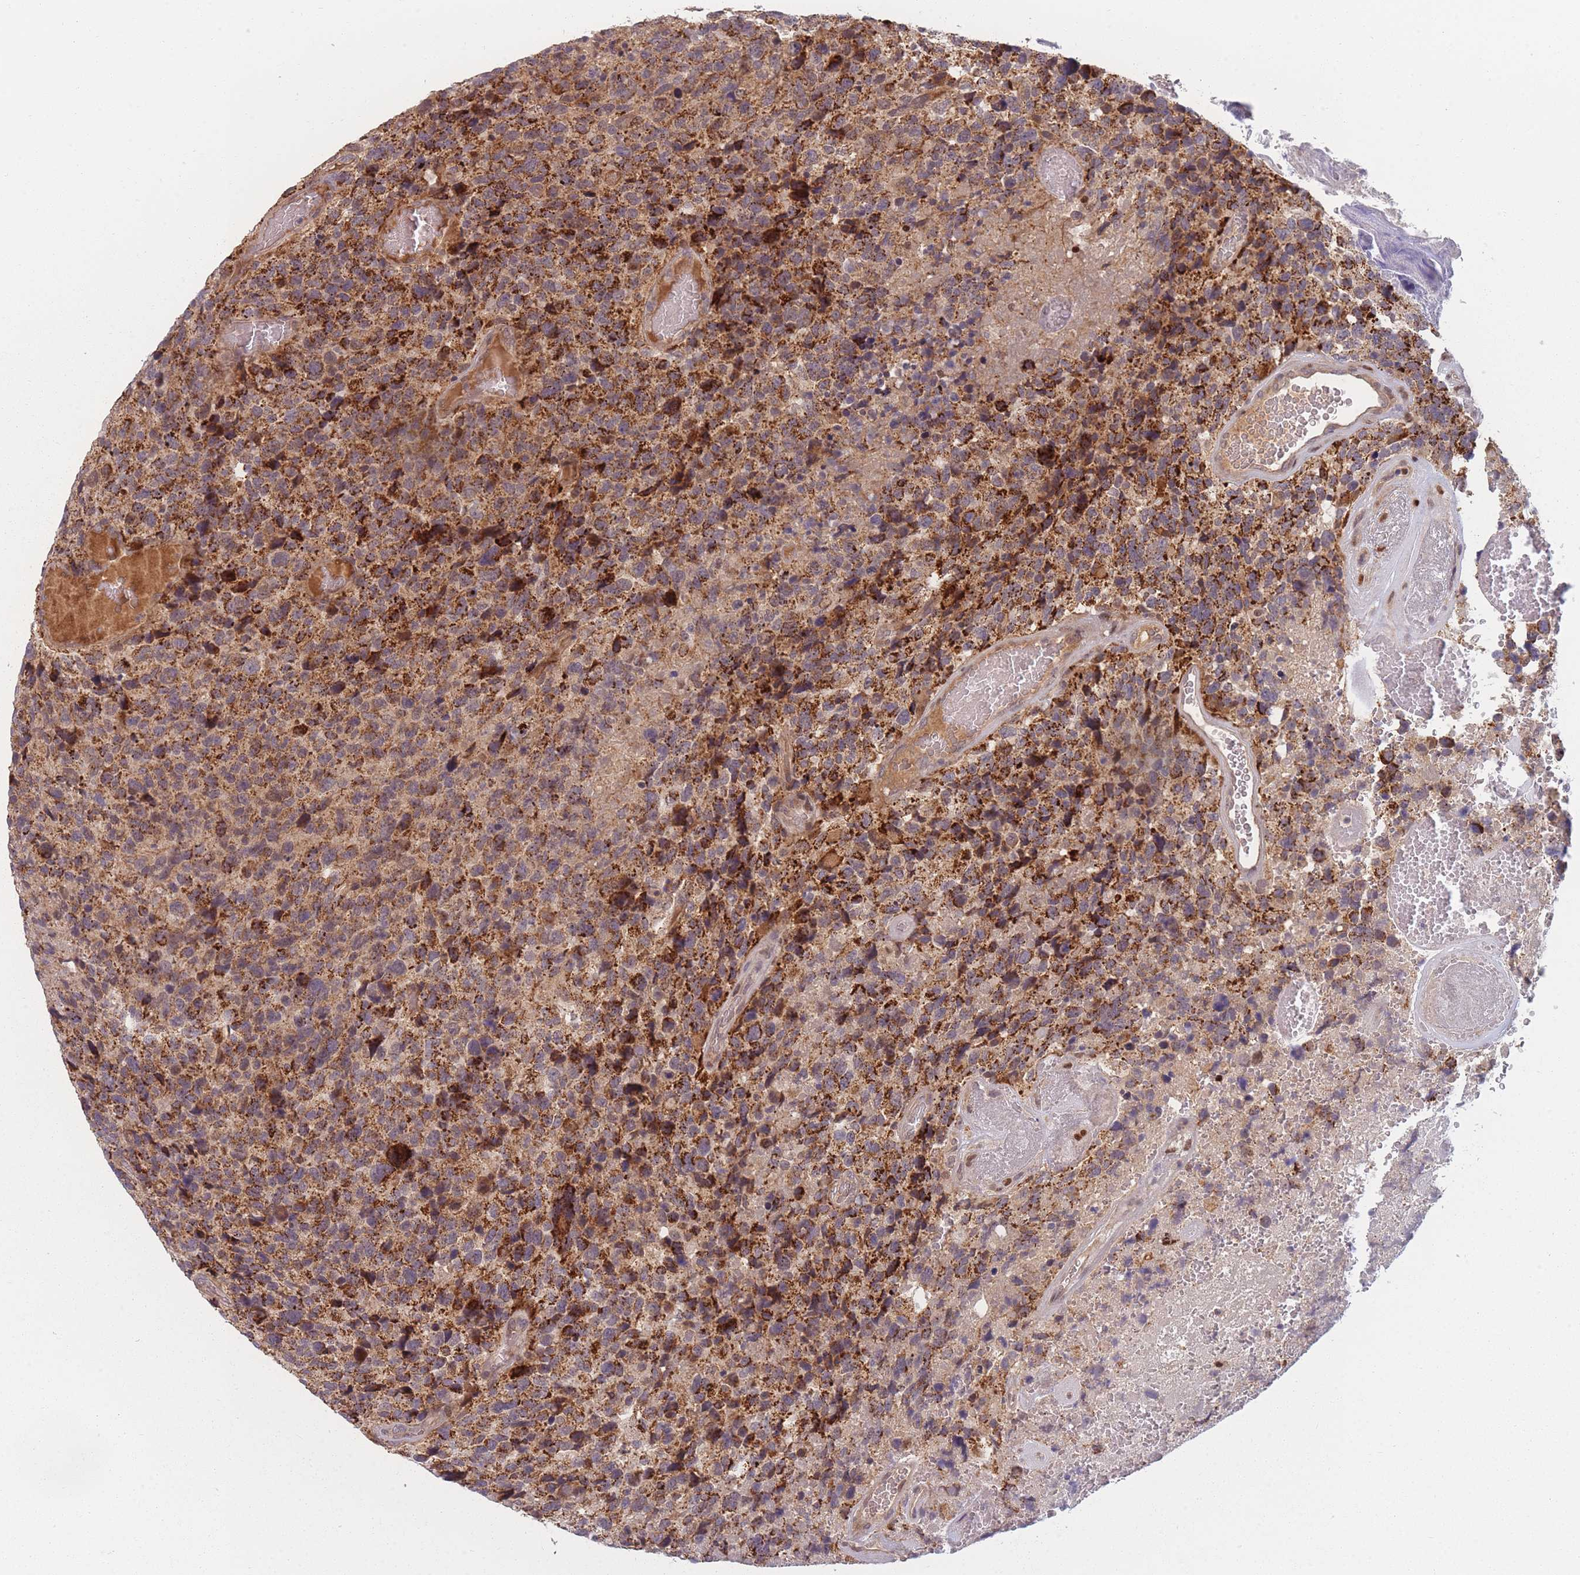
{"staining": {"intensity": "strong", "quantity": "25%-75%", "location": "cytoplasmic/membranous"}, "tissue": "glioma", "cell_type": "Tumor cells", "image_type": "cancer", "snomed": [{"axis": "morphology", "description": "Glioma, malignant, High grade"}, {"axis": "topography", "description": "Brain"}], "caption": "Malignant glioma (high-grade) tissue shows strong cytoplasmic/membranous staining in about 25%-75% of tumor cells, visualized by immunohistochemistry.", "gene": "FAM153A", "patient": {"sex": "male", "age": 69}}